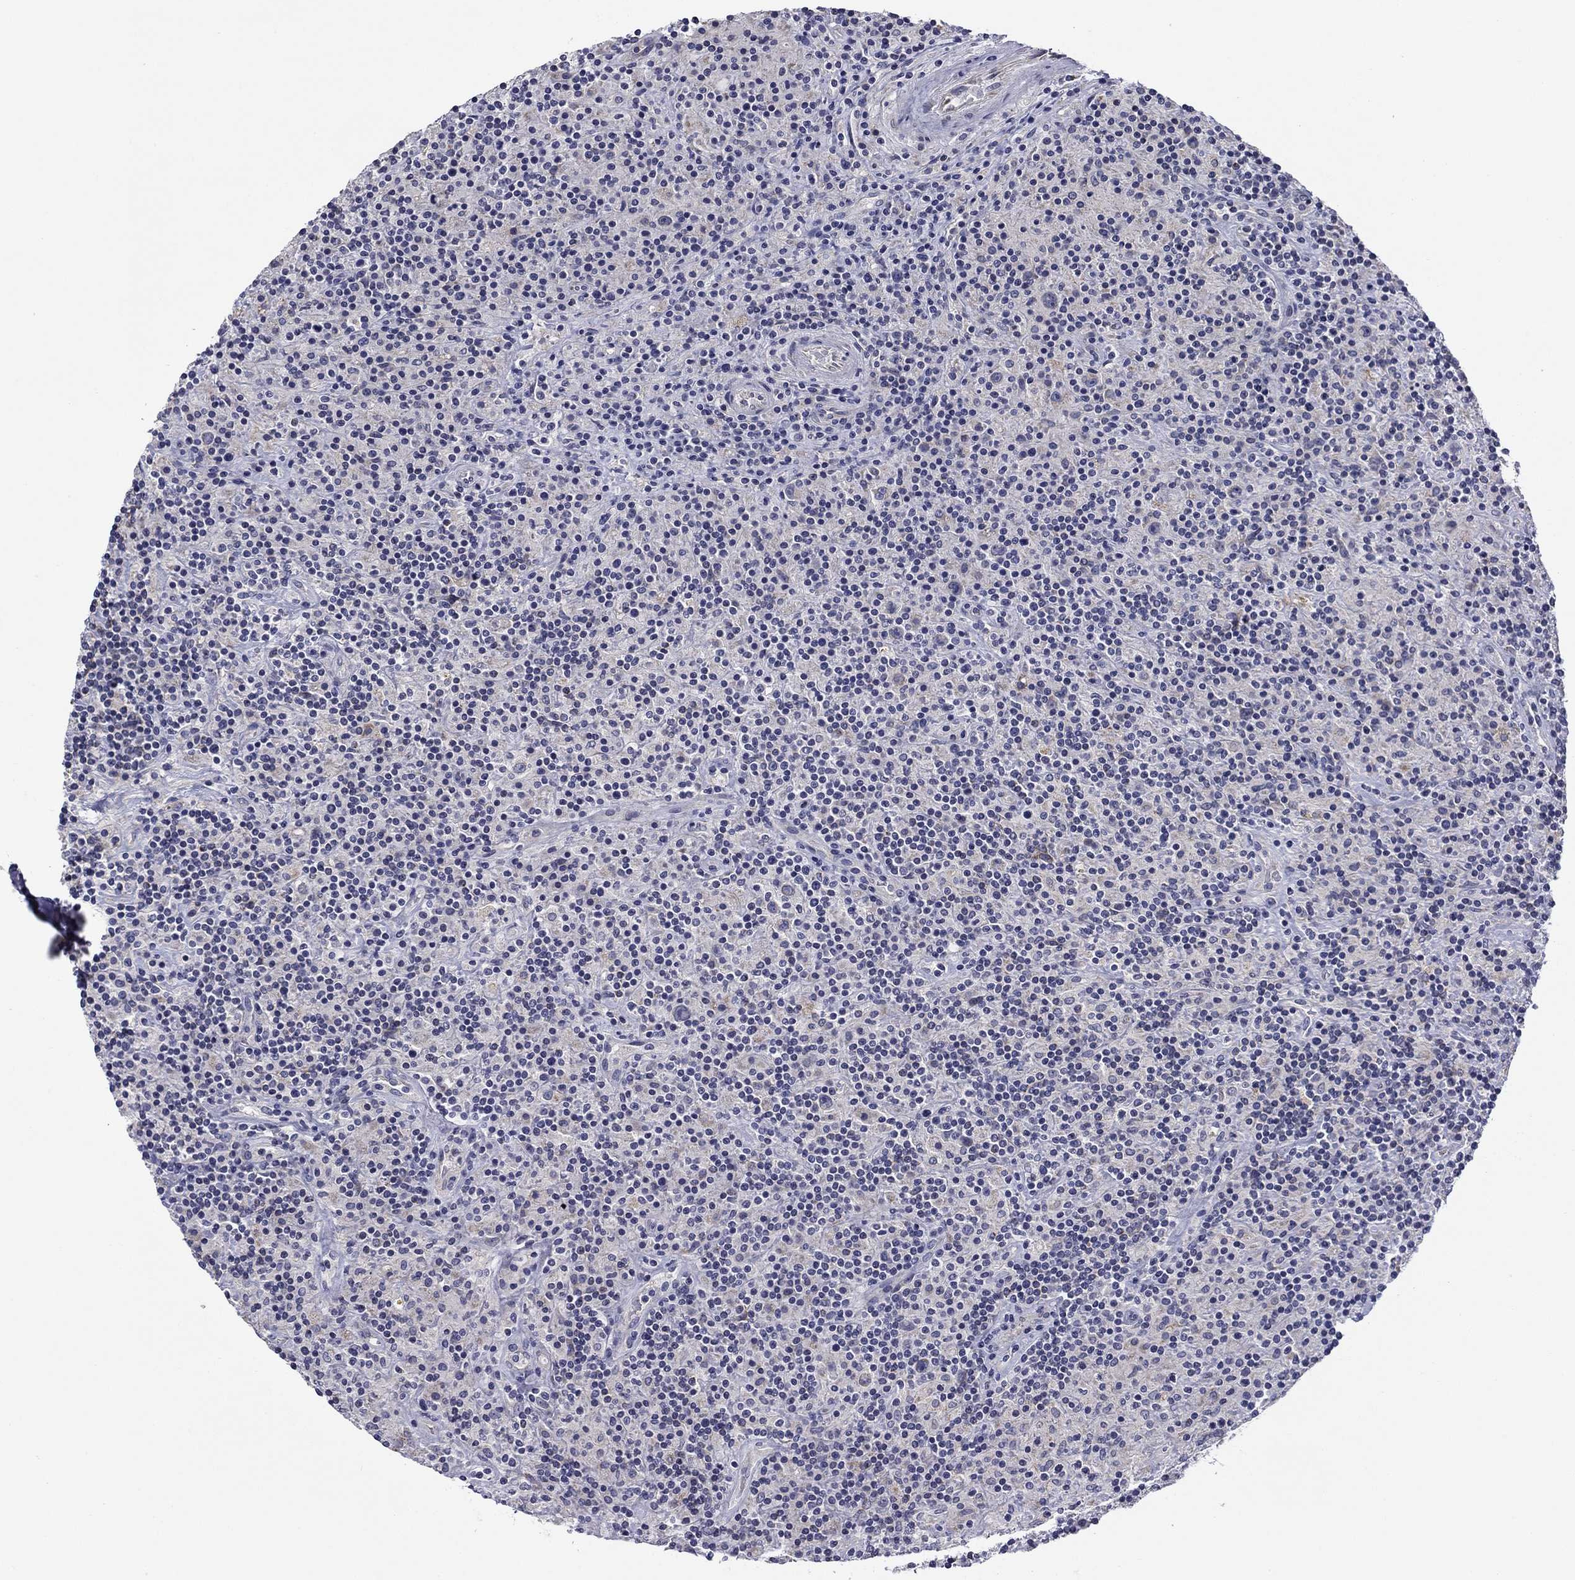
{"staining": {"intensity": "negative", "quantity": "none", "location": "none"}, "tissue": "lymphoma", "cell_type": "Tumor cells", "image_type": "cancer", "snomed": [{"axis": "morphology", "description": "Hodgkin's disease, NOS"}, {"axis": "topography", "description": "Lymph node"}], "caption": "High magnification brightfield microscopy of Hodgkin's disease stained with DAB (3,3'-diaminobenzidine) (brown) and counterstained with hematoxylin (blue): tumor cells show no significant positivity.", "gene": "SPATA7", "patient": {"sex": "male", "age": 70}}